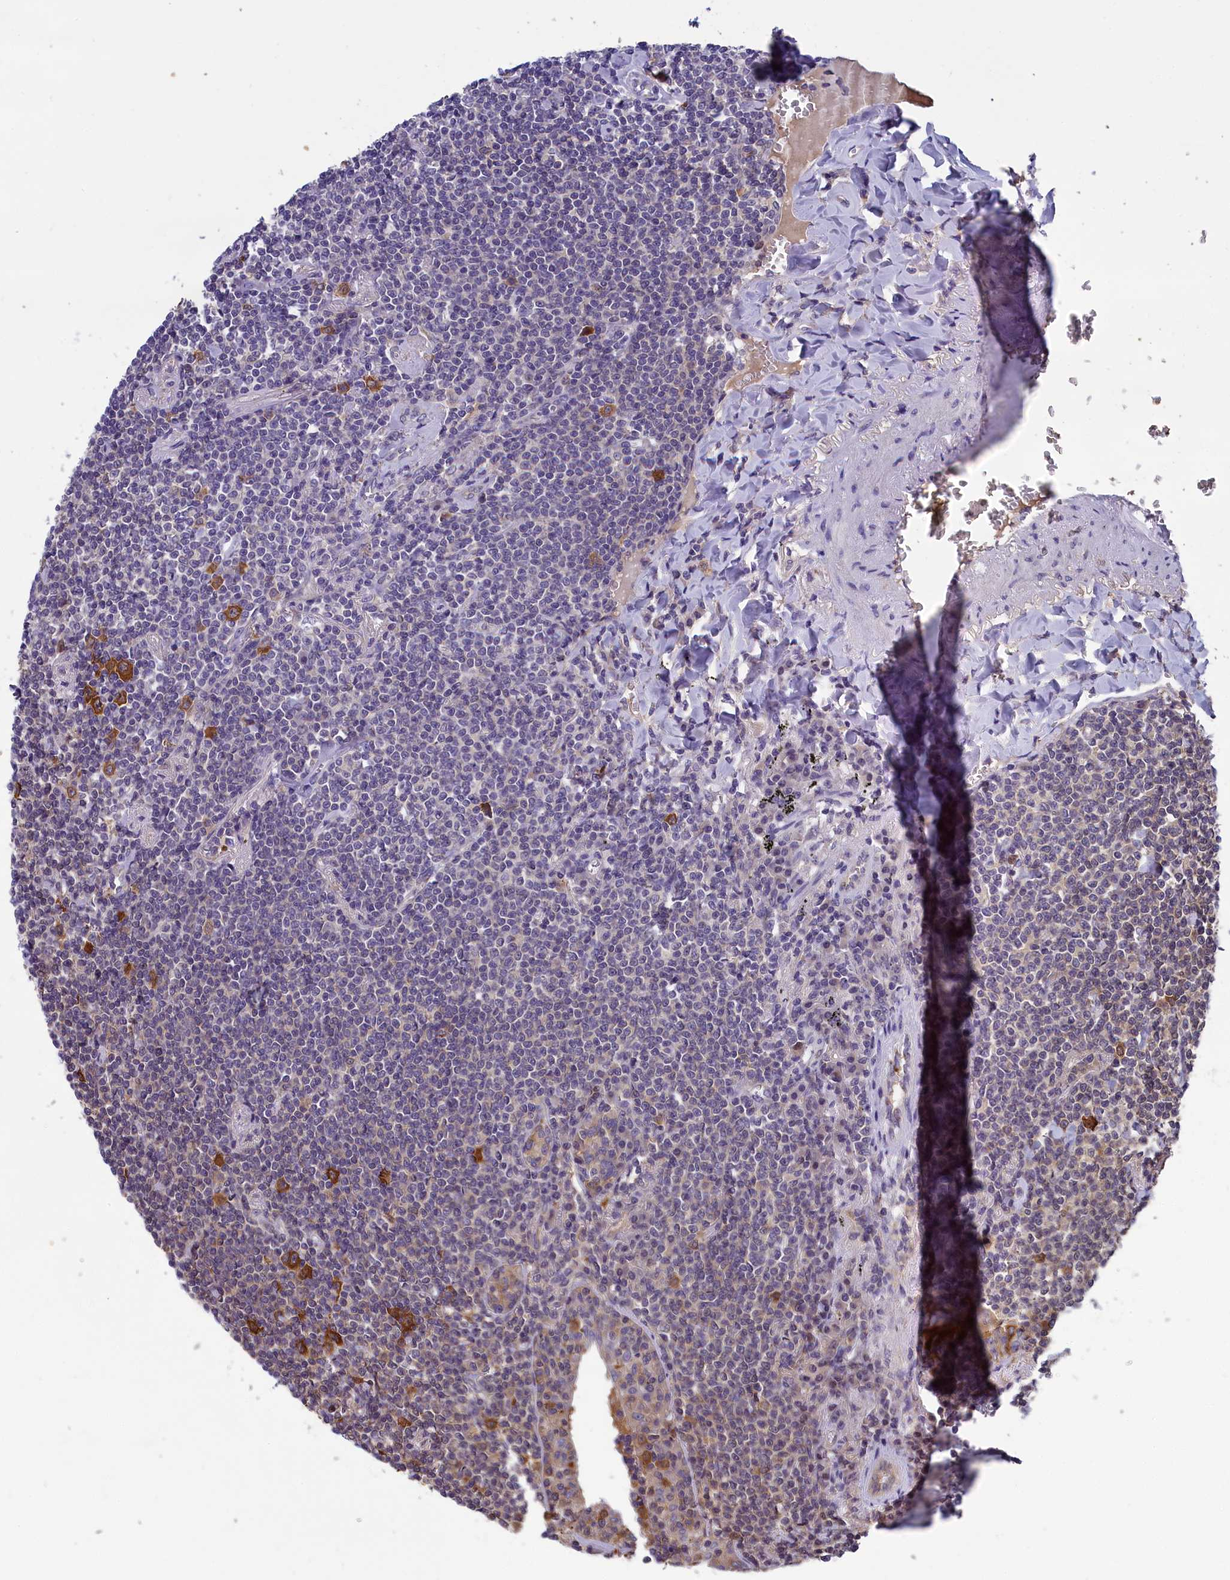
{"staining": {"intensity": "negative", "quantity": "none", "location": "none"}, "tissue": "lymphoma", "cell_type": "Tumor cells", "image_type": "cancer", "snomed": [{"axis": "morphology", "description": "Malignant lymphoma, non-Hodgkin's type, Low grade"}, {"axis": "topography", "description": "Lung"}], "caption": "Immunohistochemistry image of low-grade malignant lymphoma, non-Hodgkin's type stained for a protein (brown), which demonstrates no staining in tumor cells. The staining is performed using DAB (3,3'-diaminobenzidine) brown chromogen with nuclei counter-stained in using hematoxylin.", "gene": "ABCC8", "patient": {"sex": "female", "age": 71}}